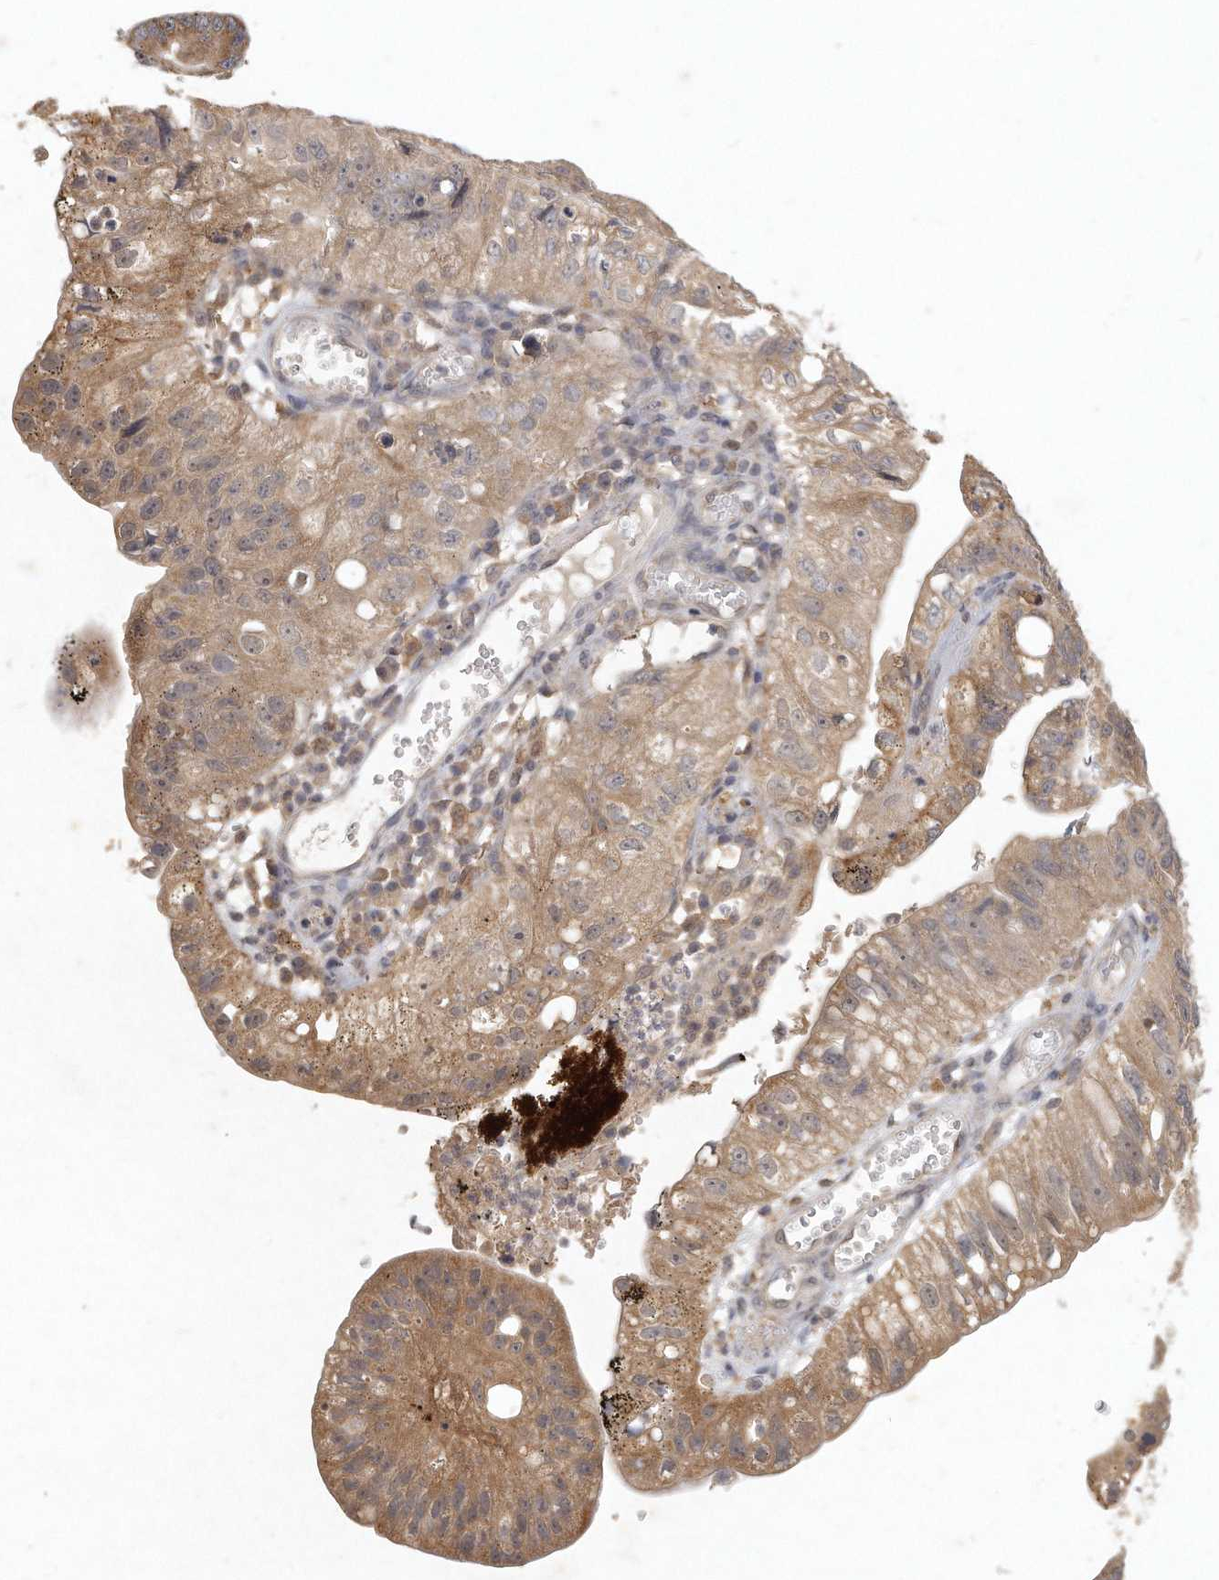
{"staining": {"intensity": "moderate", "quantity": ">75%", "location": "cytoplasmic/membranous"}, "tissue": "stomach cancer", "cell_type": "Tumor cells", "image_type": "cancer", "snomed": [{"axis": "morphology", "description": "Adenocarcinoma, NOS"}, {"axis": "topography", "description": "Stomach"}], "caption": "The immunohistochemical stain shows moderate cytoplasmic/membranous positivity in tumor cells of adenocarcinoma (stomach) tissue. (brown staining indicates protein expression, while blue staining denotes nuclei).", "gene": "LGALS8", "patient": {"sex": "male", "age": 59}}